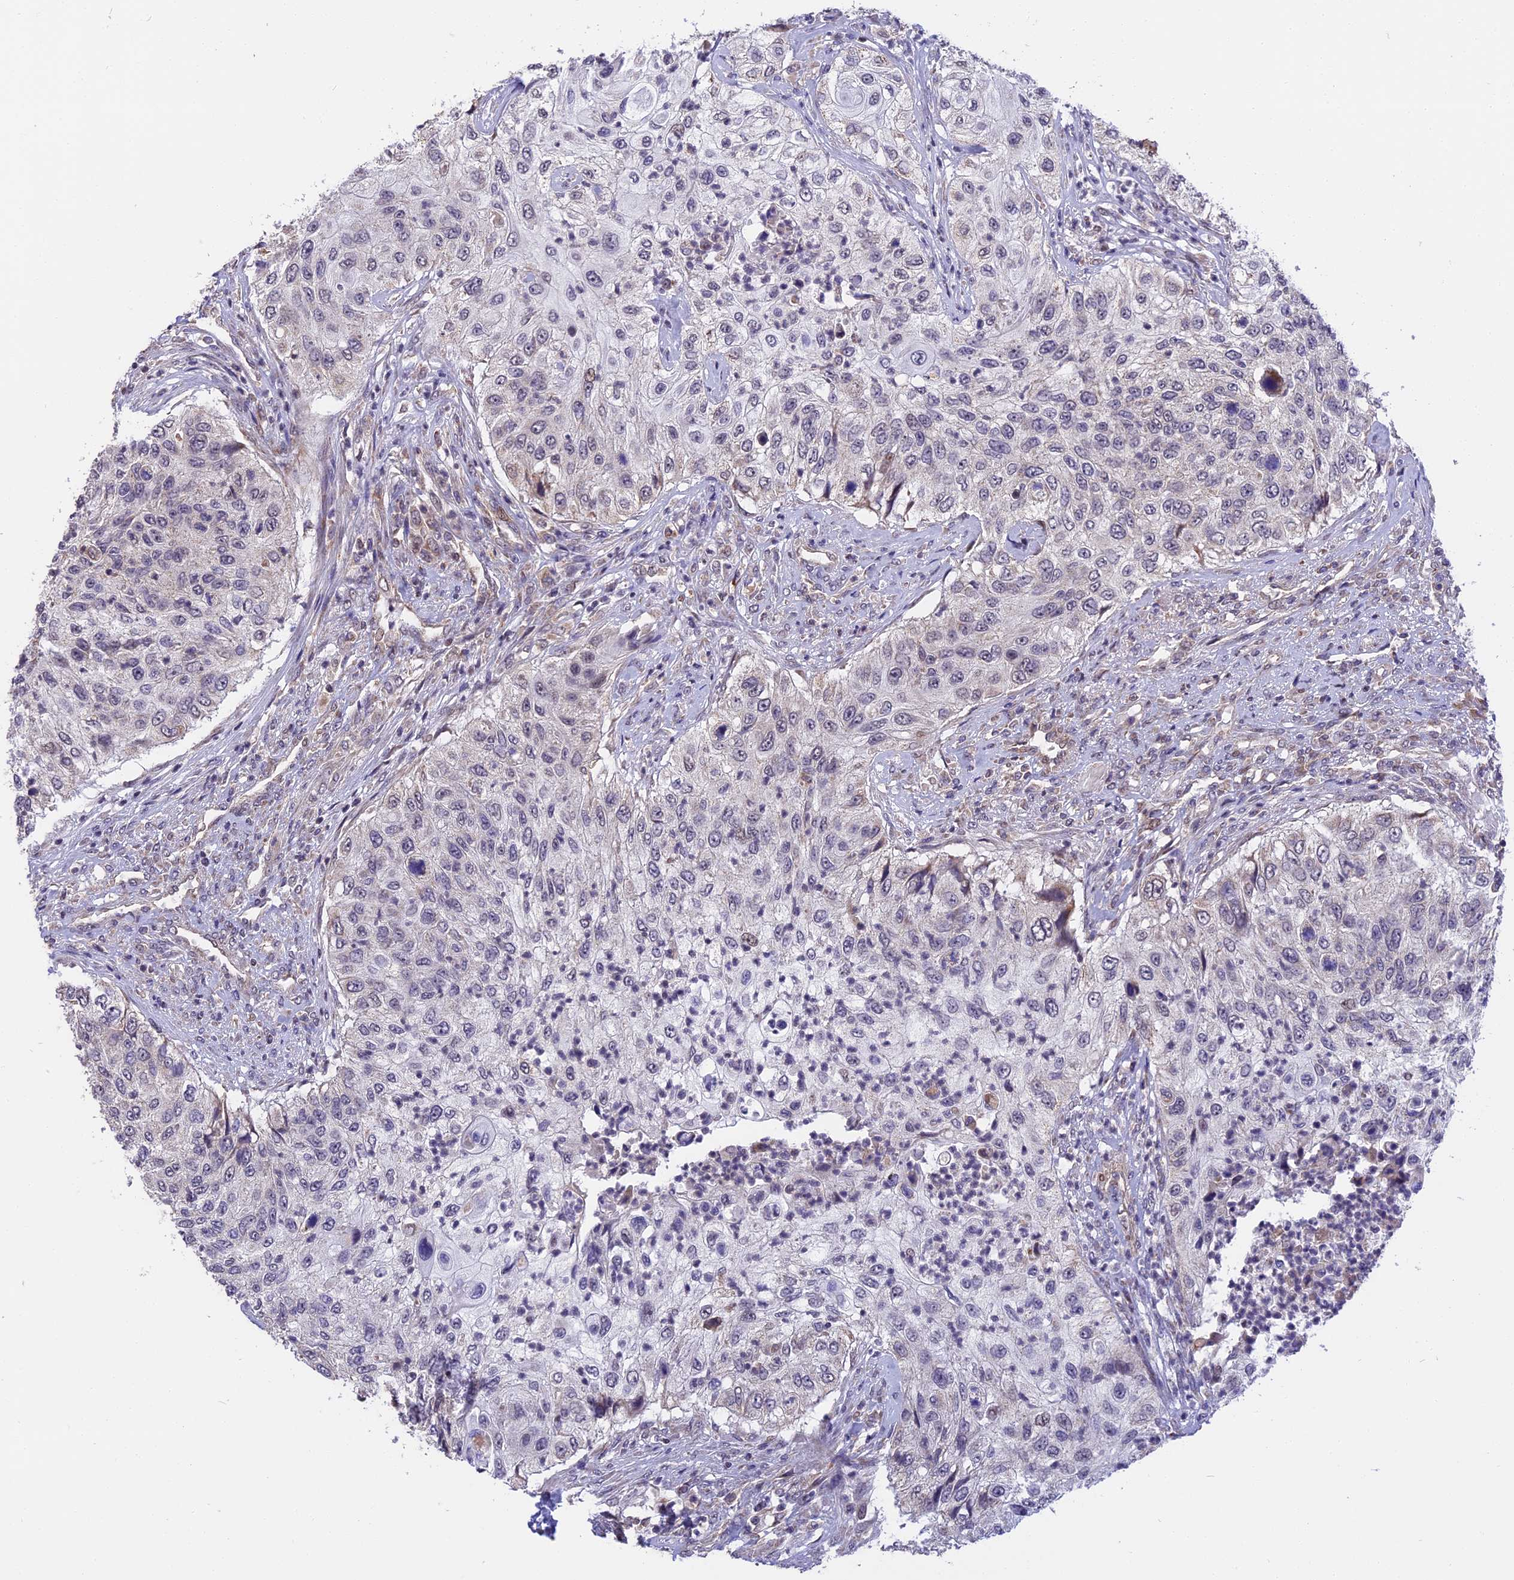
{"staining": {"intensity": "weak", "quantity": "<25%", "location": "nuclear"}, "tissue": "urothelial cancer", "cell_type": "Tumor cells", "image_type": "cancer", "snomed": [{"axis": "morphology", "description": "Urothelial carcinoma, High grade"}, {"axis": "topography", "description": "Urinary bladder"}], "caption": "High power microscopy micrograph of an immunohistochemistry (IHC) histopathology image of high-grade urothelial carcinoma, revealing no significant positivity in tumor cells. (Stains: DAB (3,3'-diaminobenzidine) immunohistochemistry (IHC) with hematoxylin counter stain, Microscopy: brightfield microscopy at high magnification).", "gene": "RERGL", "patient": {"sex": "female", "age": 60}}